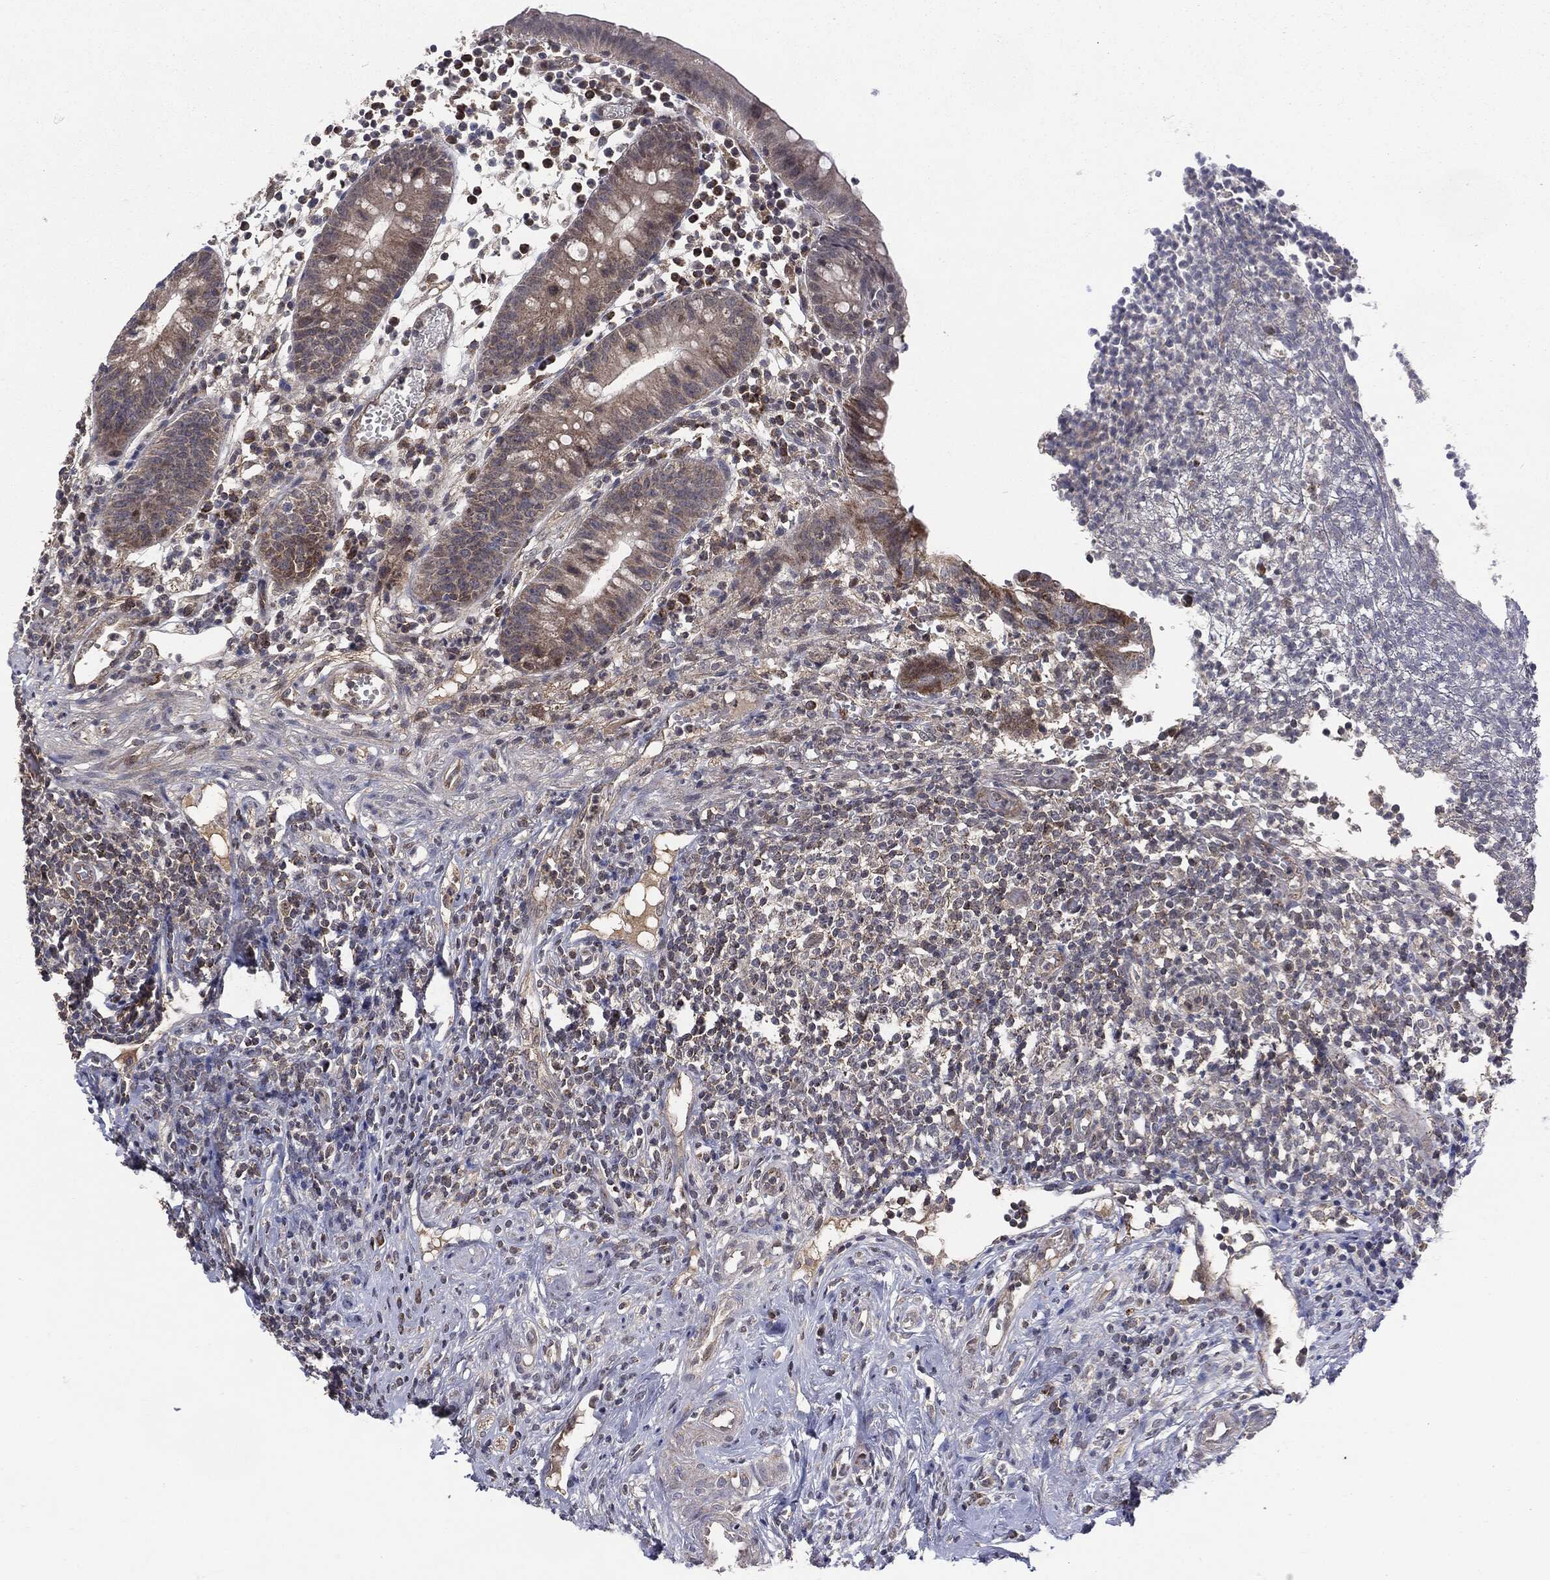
{"staining": {"intensity": "moderate", "quantity": "<25%", "location": "cytoplasmic/membranous"}, "tissue": "appendix", "cell_type": "Glandular cells", "image_type": "normal", "snomed": [{"axis": "morphology", "description": "Normal tissue, NOS"}, {"axis": "topography", "description": "Appendix"}], "caption": "An image of human appendix stained for a protein reveals moderate cytoplasmic/membranous brown staining in glandular cells.", "gene": "PTPA", "patient": {"sex": "female", "age": 40}}